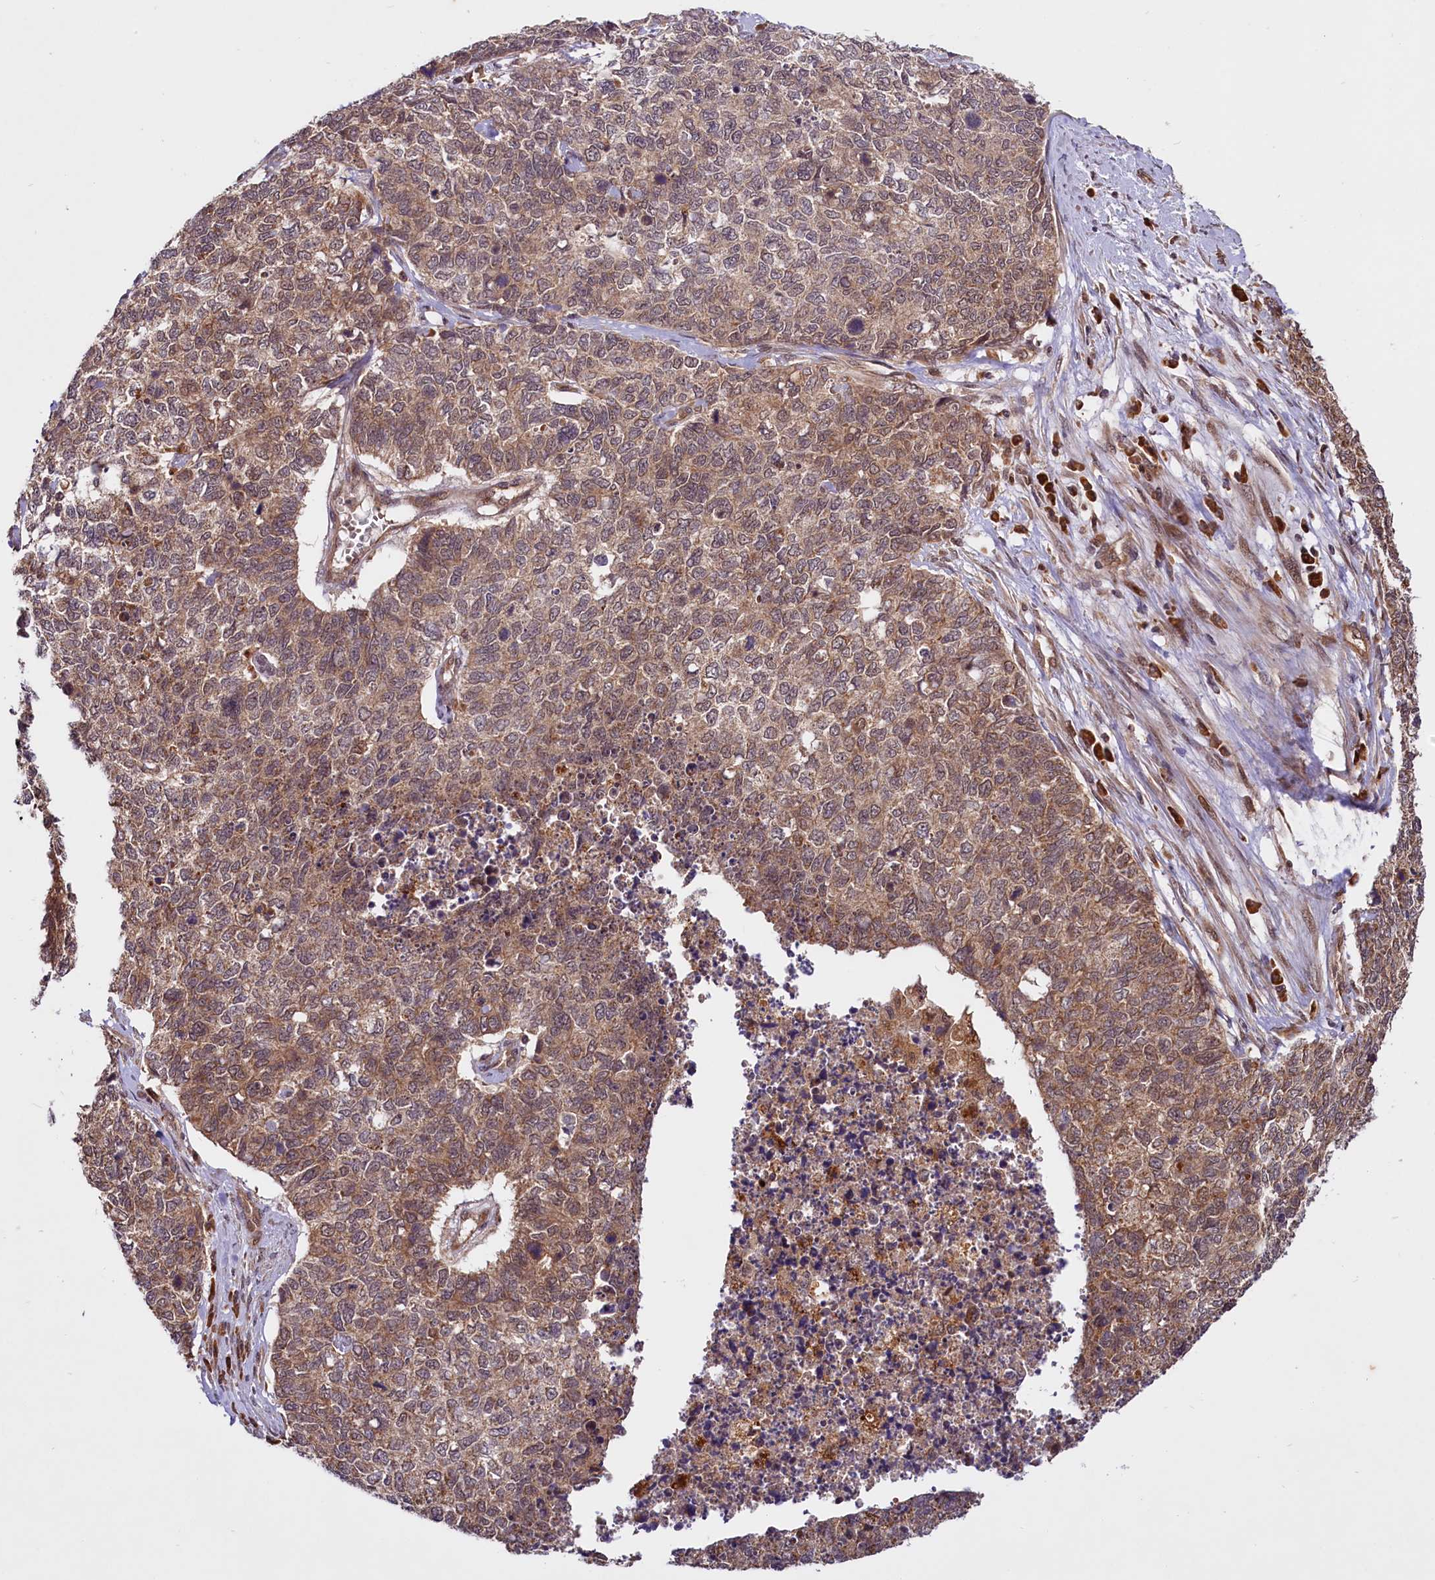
{"staining": {"intensity": "moderate", "quantity": ">75%", "location": "cytoplasmic/membranous,nuclear"}, "tissue": "cervical cancer", "cell_type": "Tumor cells", "image_type": "cancer", "snomed": [{"axis": "morphology", "description": "Squamous cell carcinoma, NOS"}, {"axis": "topography", "description": "Cervix"}], "caption": "A histopathology image showing moderate cytoplasmic/membranous and nuclear staining in about >75% of tumor cells in cervical squamous cell carcinoma, as visualized by brown immunohistochemical staining.", "gene": "UBE3A", "patient": {"sex": "female", "age": 63}}